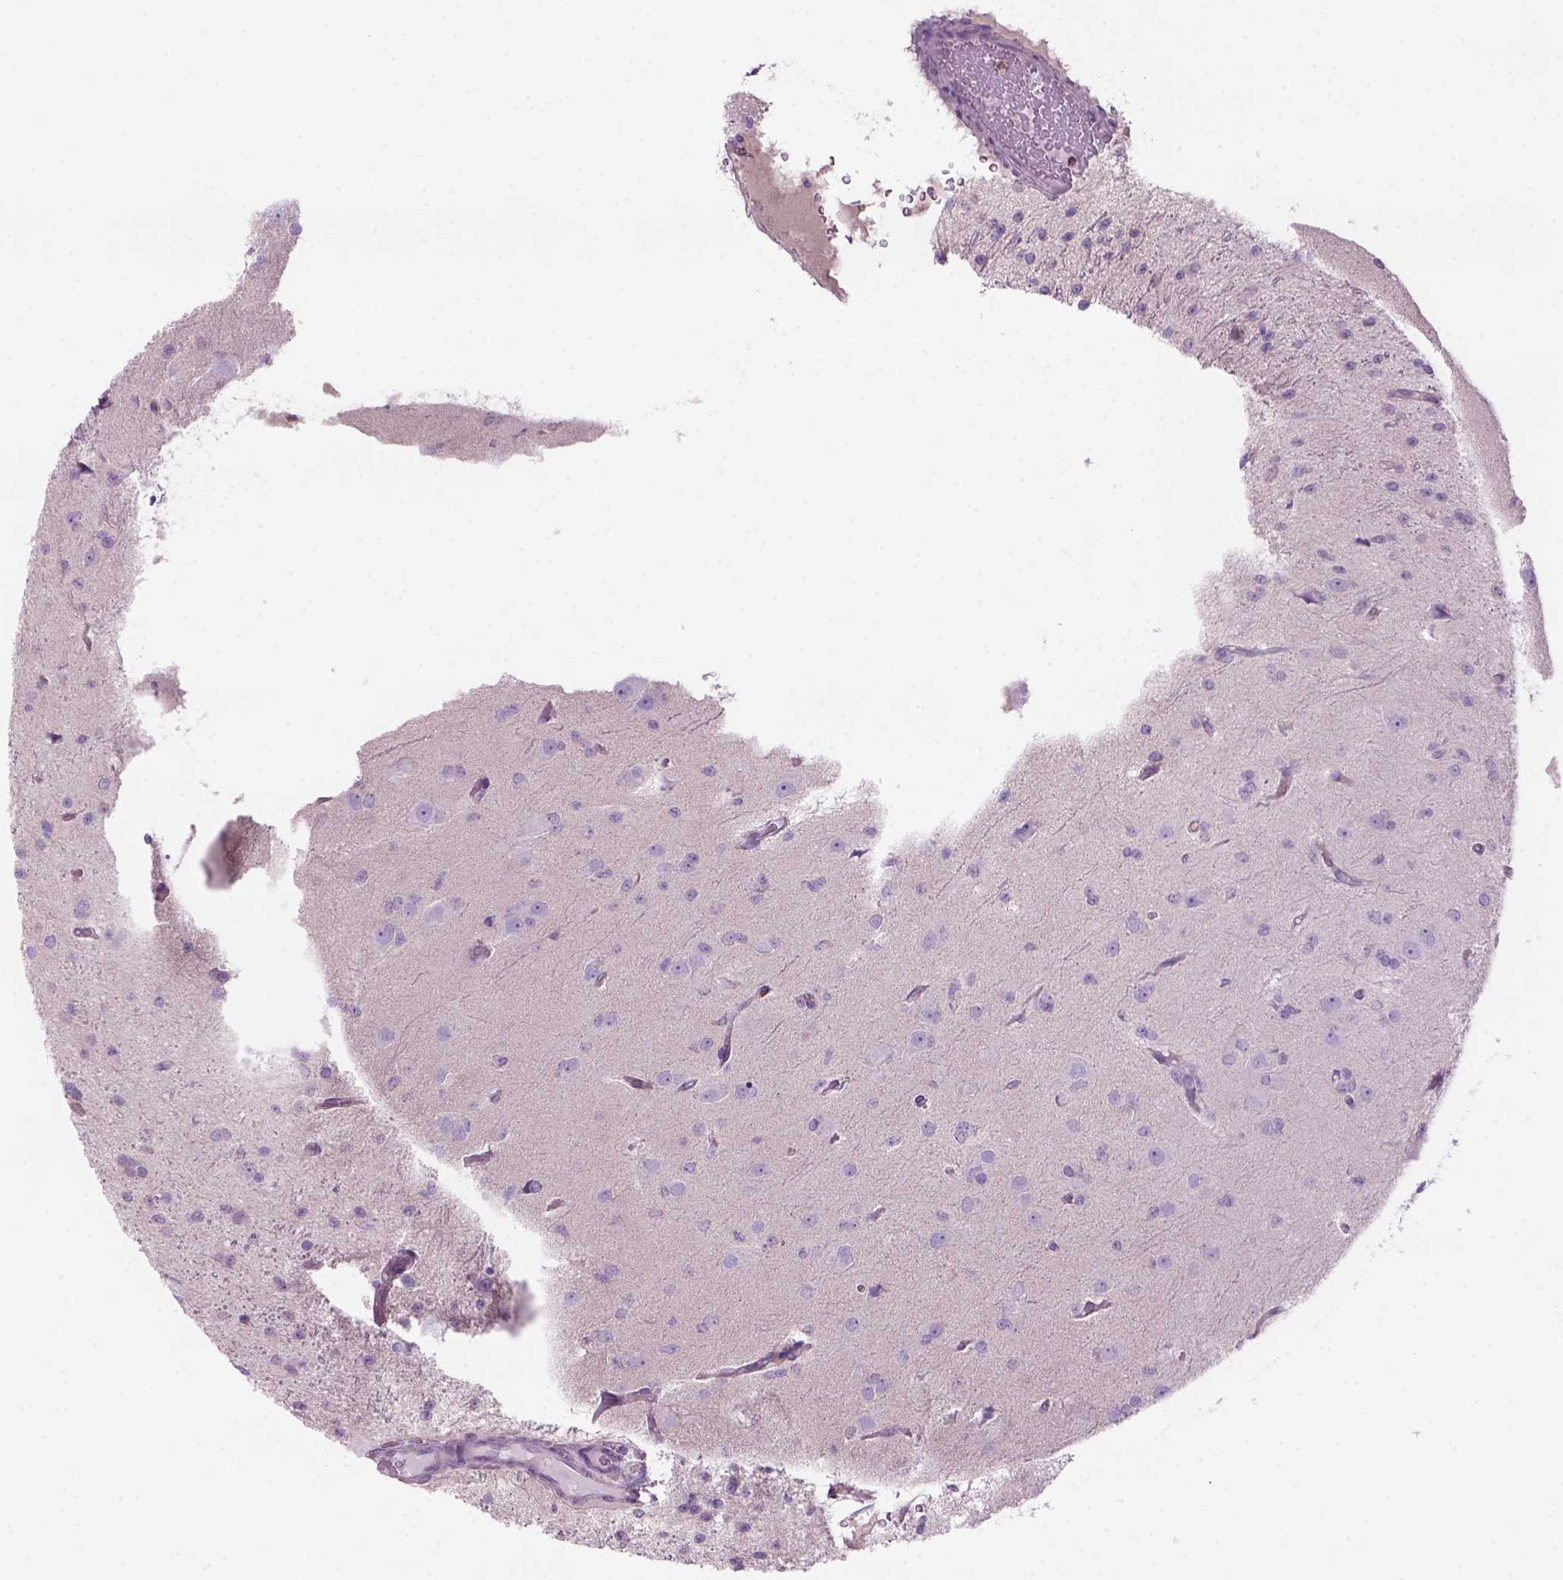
{"staining": {"intensity": "negative", "quantity": "none", "location": "none"}, "tissue": "glioma", "cell_type": "Tumor cells", "image_type": "cancer", "snomed": [{"axis": "morphology", "description": "Glioma, malignant, Low grade"}, {"axis": "topography", "description": "Brain"}], "caption": "High power microscopy micrograph of an immunohistochemistry (IHC) image of glioma, revealing no significant staining in tumor cells.", "gene": "CD84", "patient": {"sex": "male", "age": 27}}